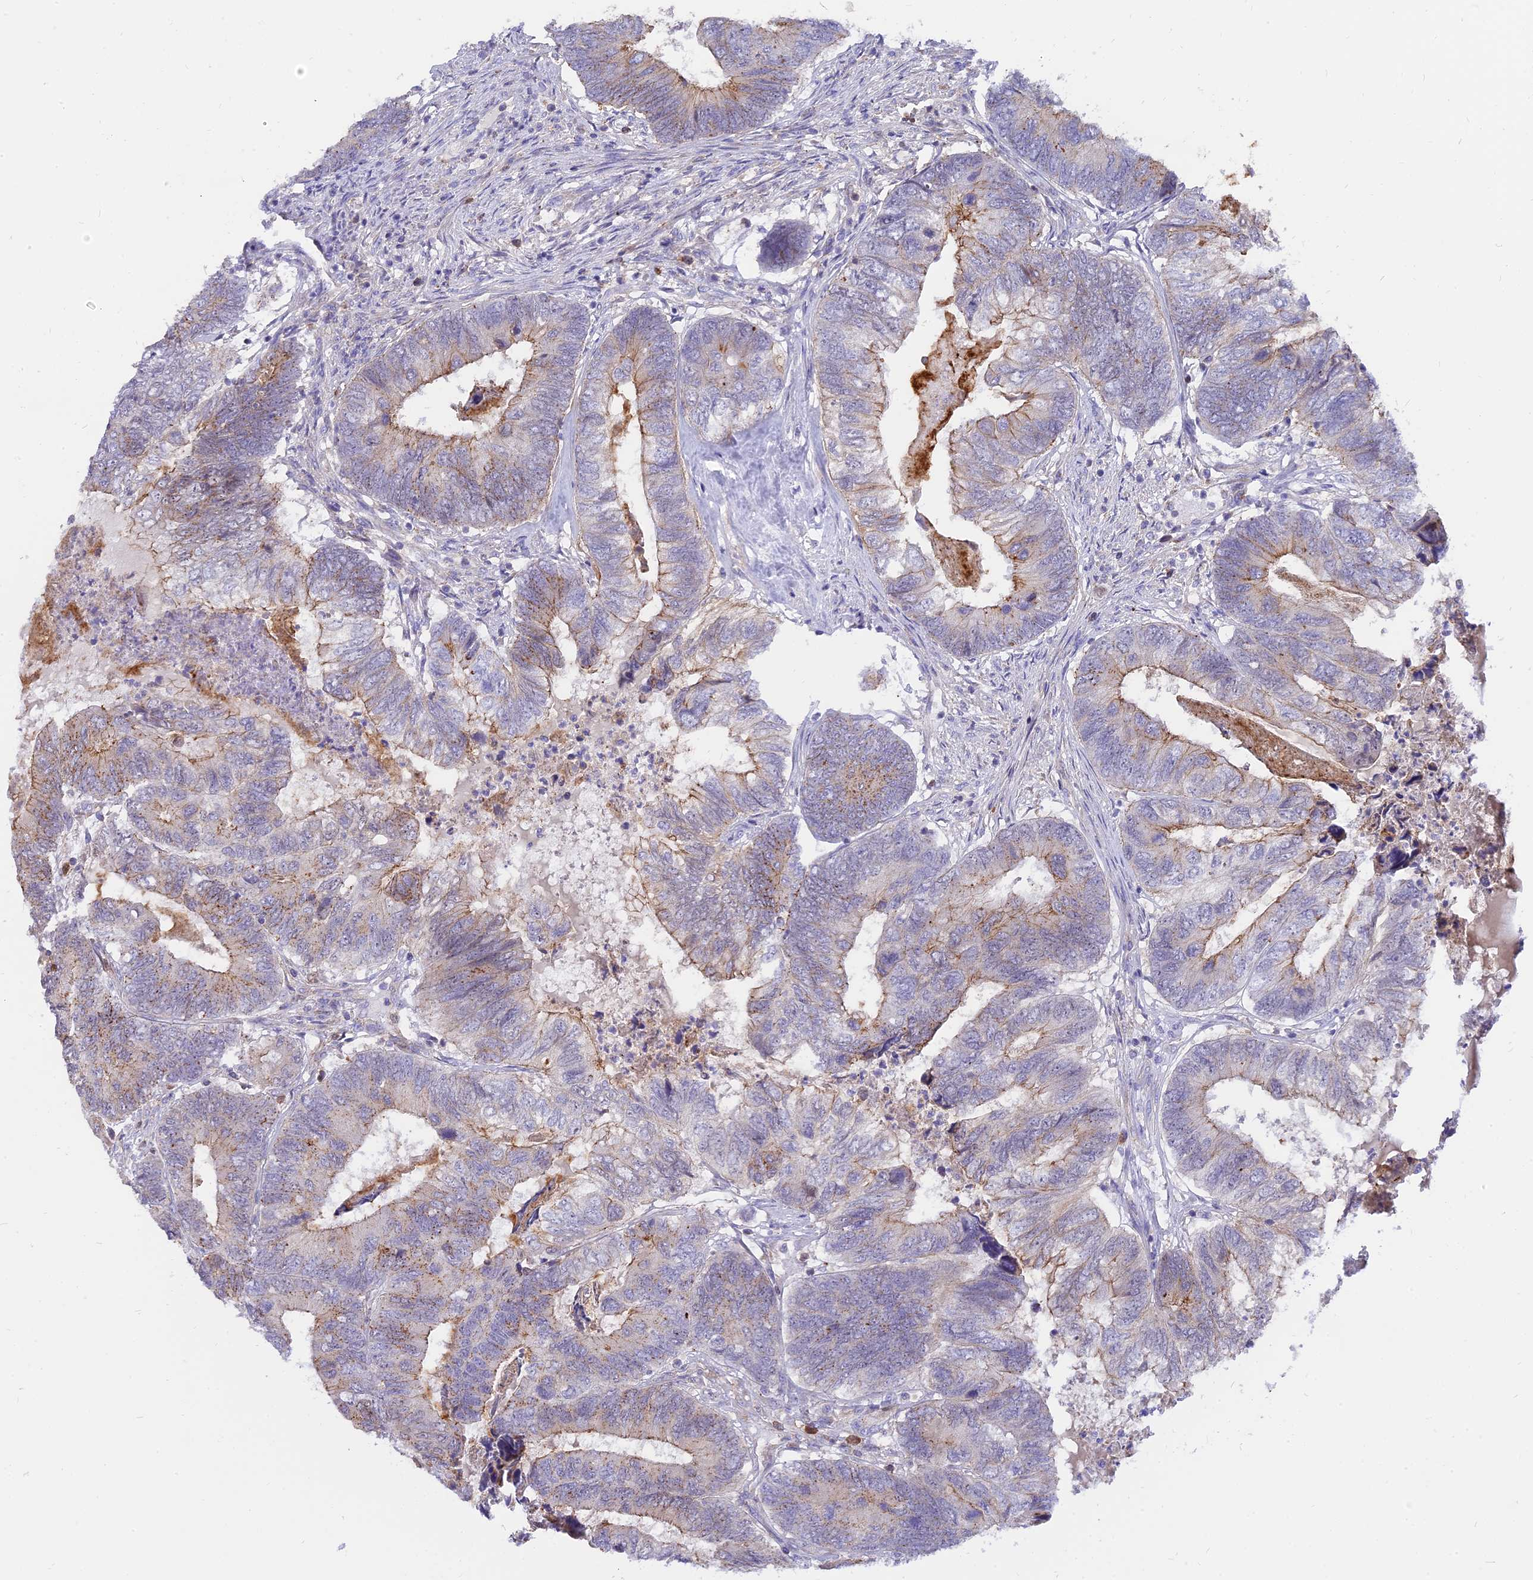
{"staining": {"intensity": "weak", "quantity": "<25%", "location": "cytoplasmic/membranous"}, "tissue": "colorectal cancer", "cell_type": "Tumor cells", "image_type": "cancer", "snomed": [{"axis": "morphology", "description": "Adenocarcinoma, NOS"}, {"axis": "topography", "description": "Colon"}], "caption": "Tumor cells show no significant protein positivity in colorectal cancer.", "gene": "CENPV", "patient": {"sex": "female", "age": 67}}